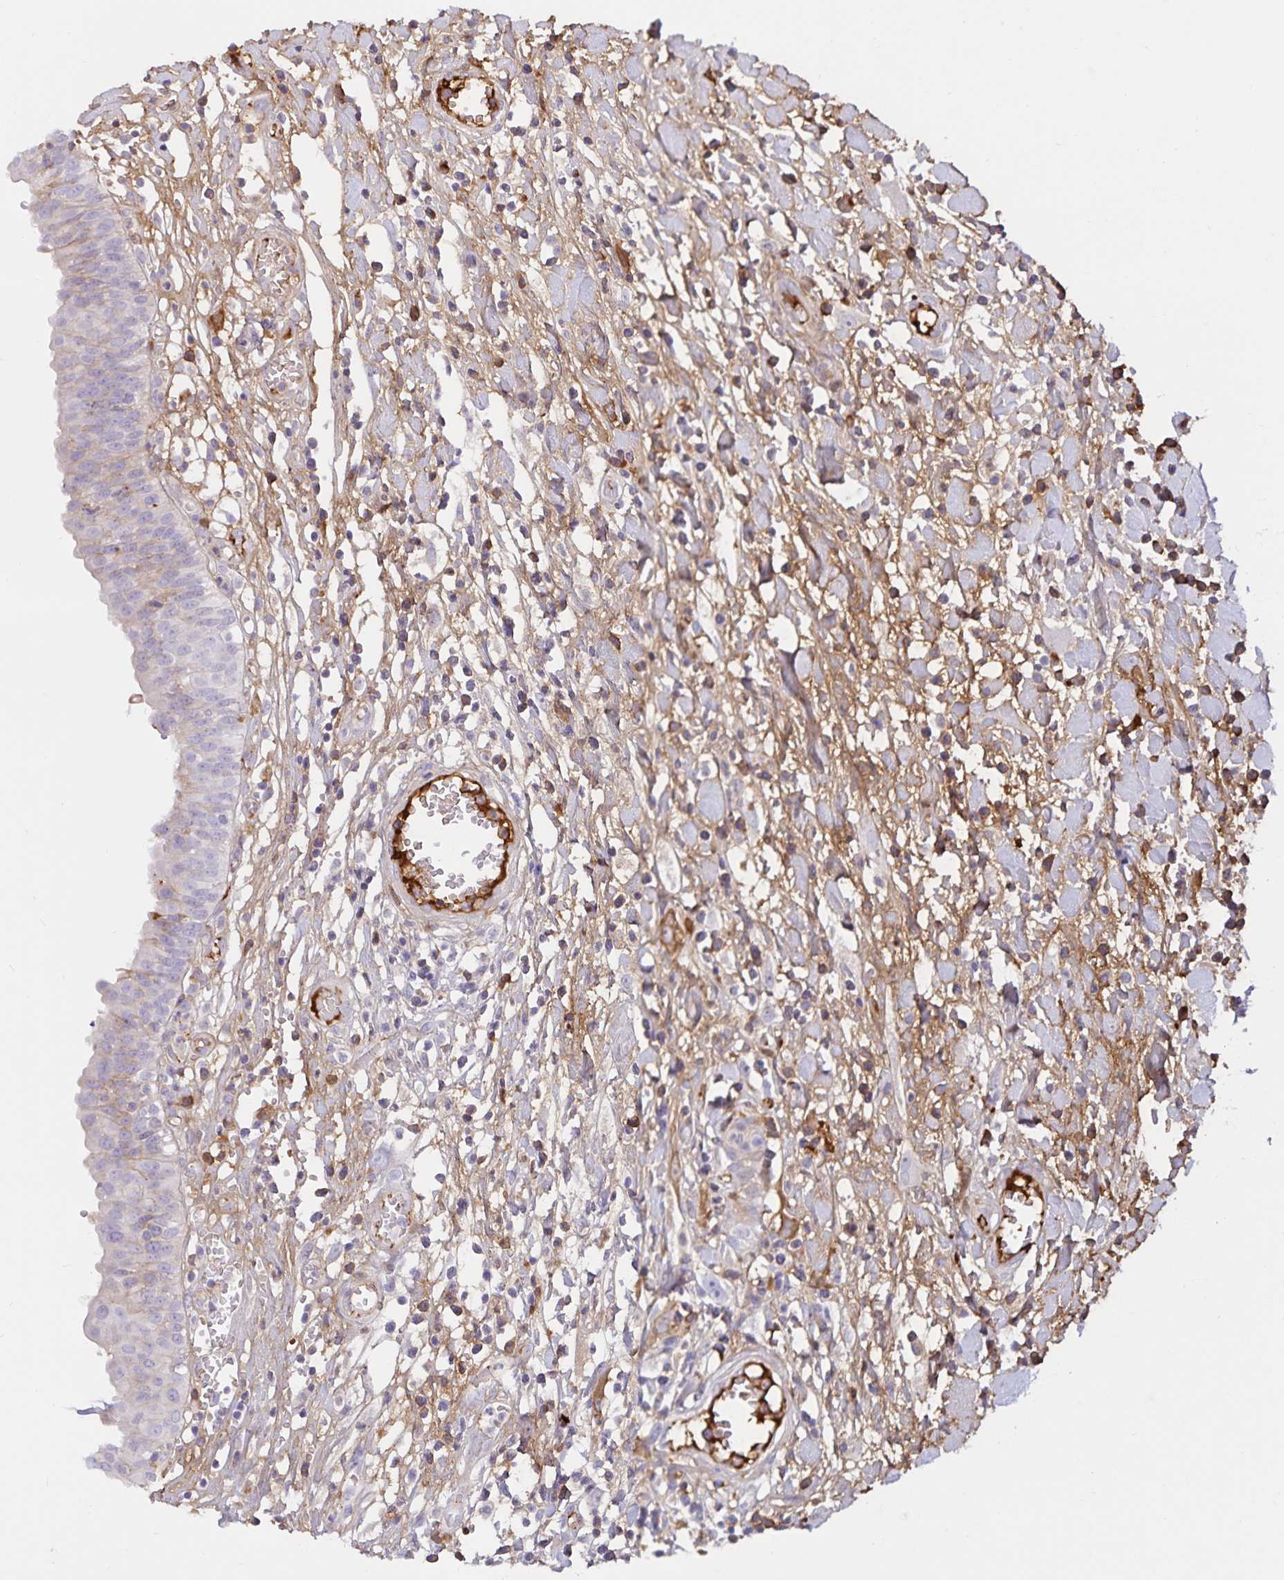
{"staining": {"intensity": "moderate", "quantity": "<25%", "location": "cytoplasmic/membranous"}, "tissue": "urinary bladder", "cell_type": "Urothelial cells", "image_type": "normal", "snomed": [{"axis": "morphology", "description": "Normal tissue, NOS"}, {"axis": "topography", "description": "Urinary bladder"}], "caption": "Protein staining of benign urinary bladder demonstrates moderate cytoplasmic/membranous expression in approximately <25% of urothelial cells.", "gene": "FGG", "patient": {"sex": "male", "age": 64}}